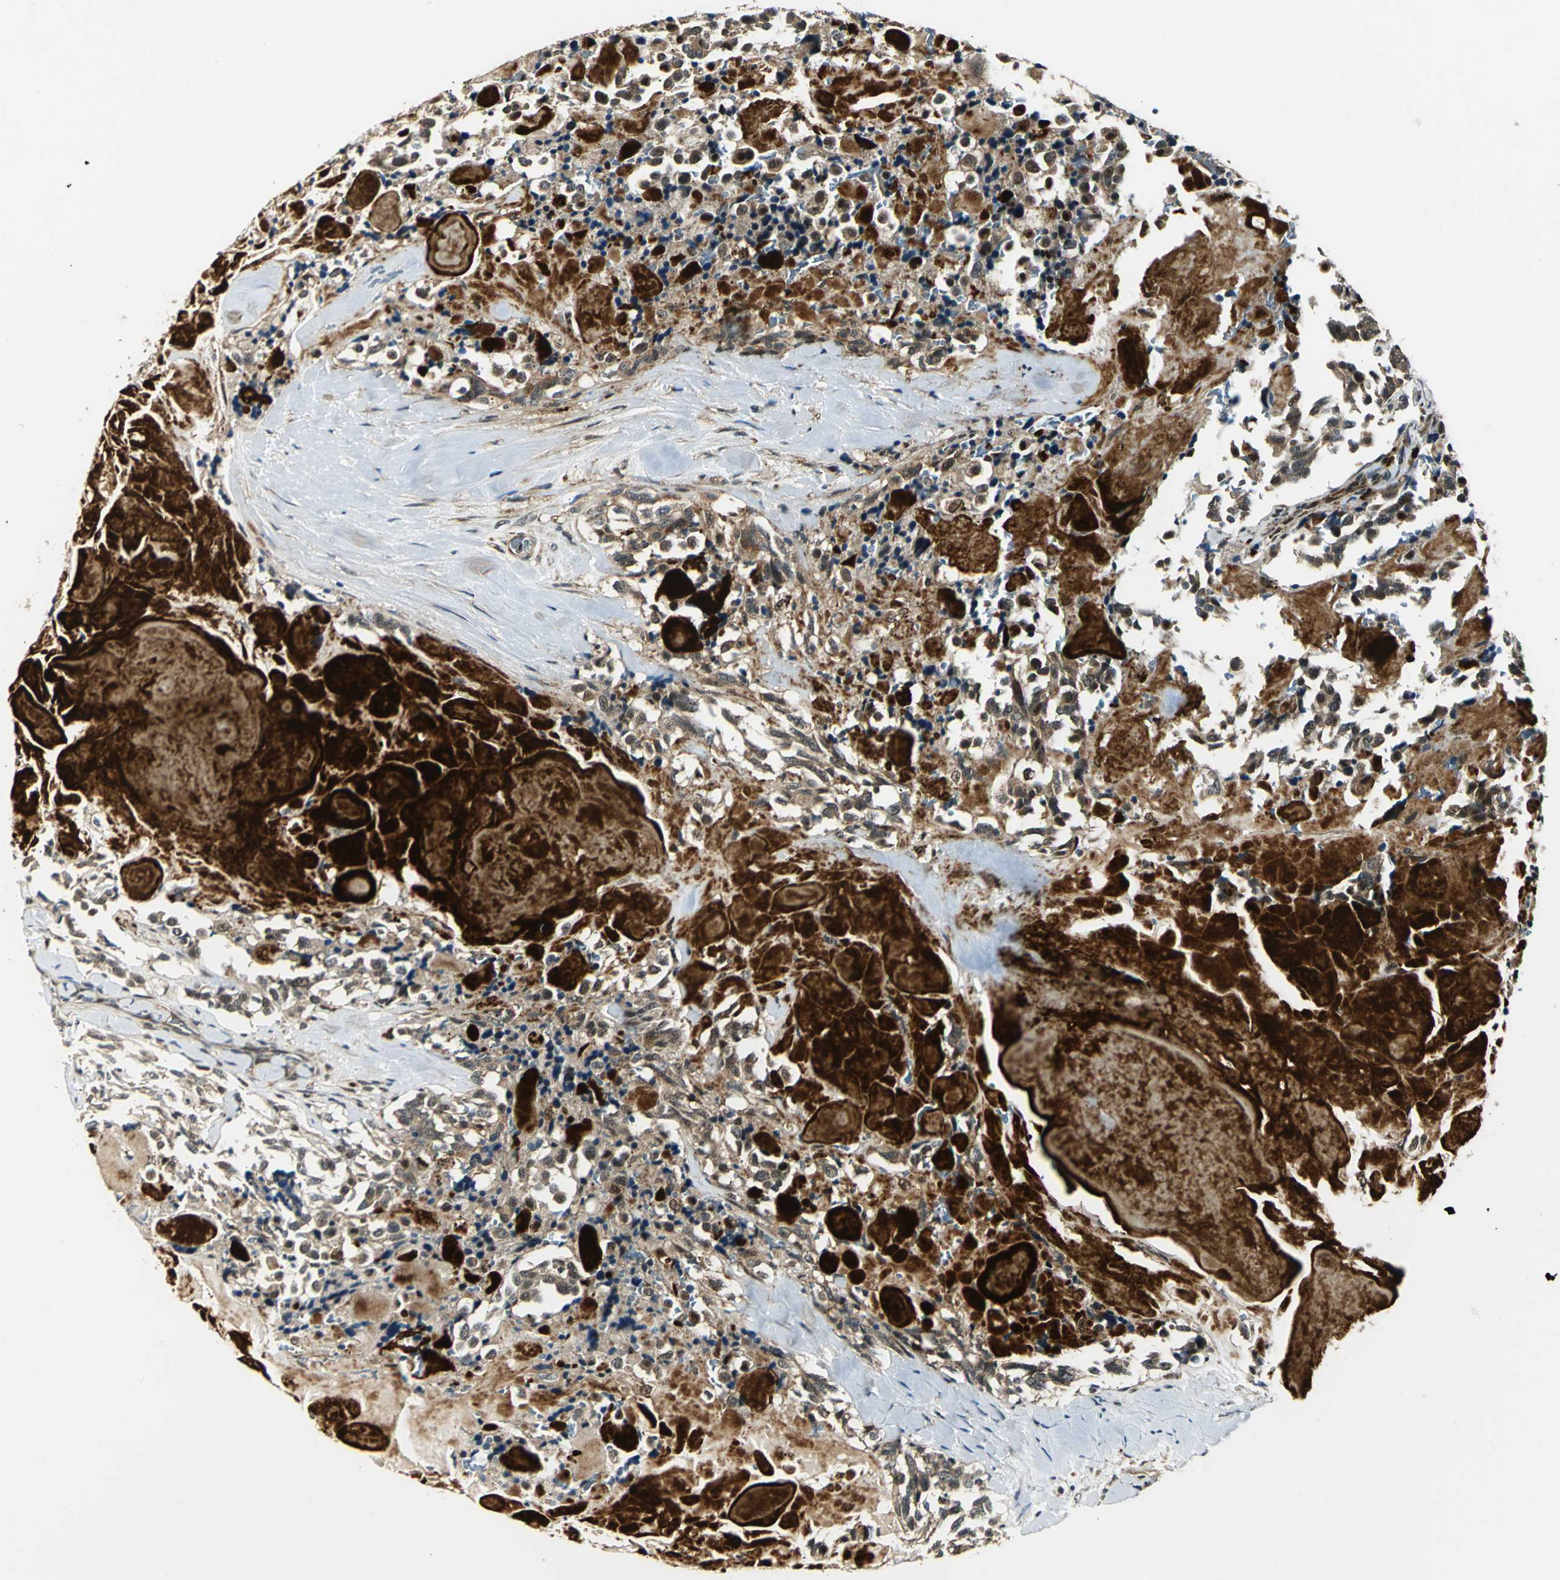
{"staining": {"intensity": "moderate", "quantity": ">75%", "location": "cytoplasmic/membranous,nuclear"}, "tissue": "thyroid cancer", "cell_type": "Tumor cells", "image_type": "cancer", "snomed": [{"axis": "morphology", "description": "Carcinoma, NOS"}, {"axis": "morphology", "description": "Carcinoid, malignant, NOS"}, {"axis": "topography", "description": "Thyroid gland"}], "caption": "The histopathology image demonstrates staining of thyroid carcinoma, revealing moderate cytoplasmic/membranous and nuclear protein expression (brown color) within tumor cells.", "gene": "PPP1R13L", "patient": {"sex": "male", "age": 33}}